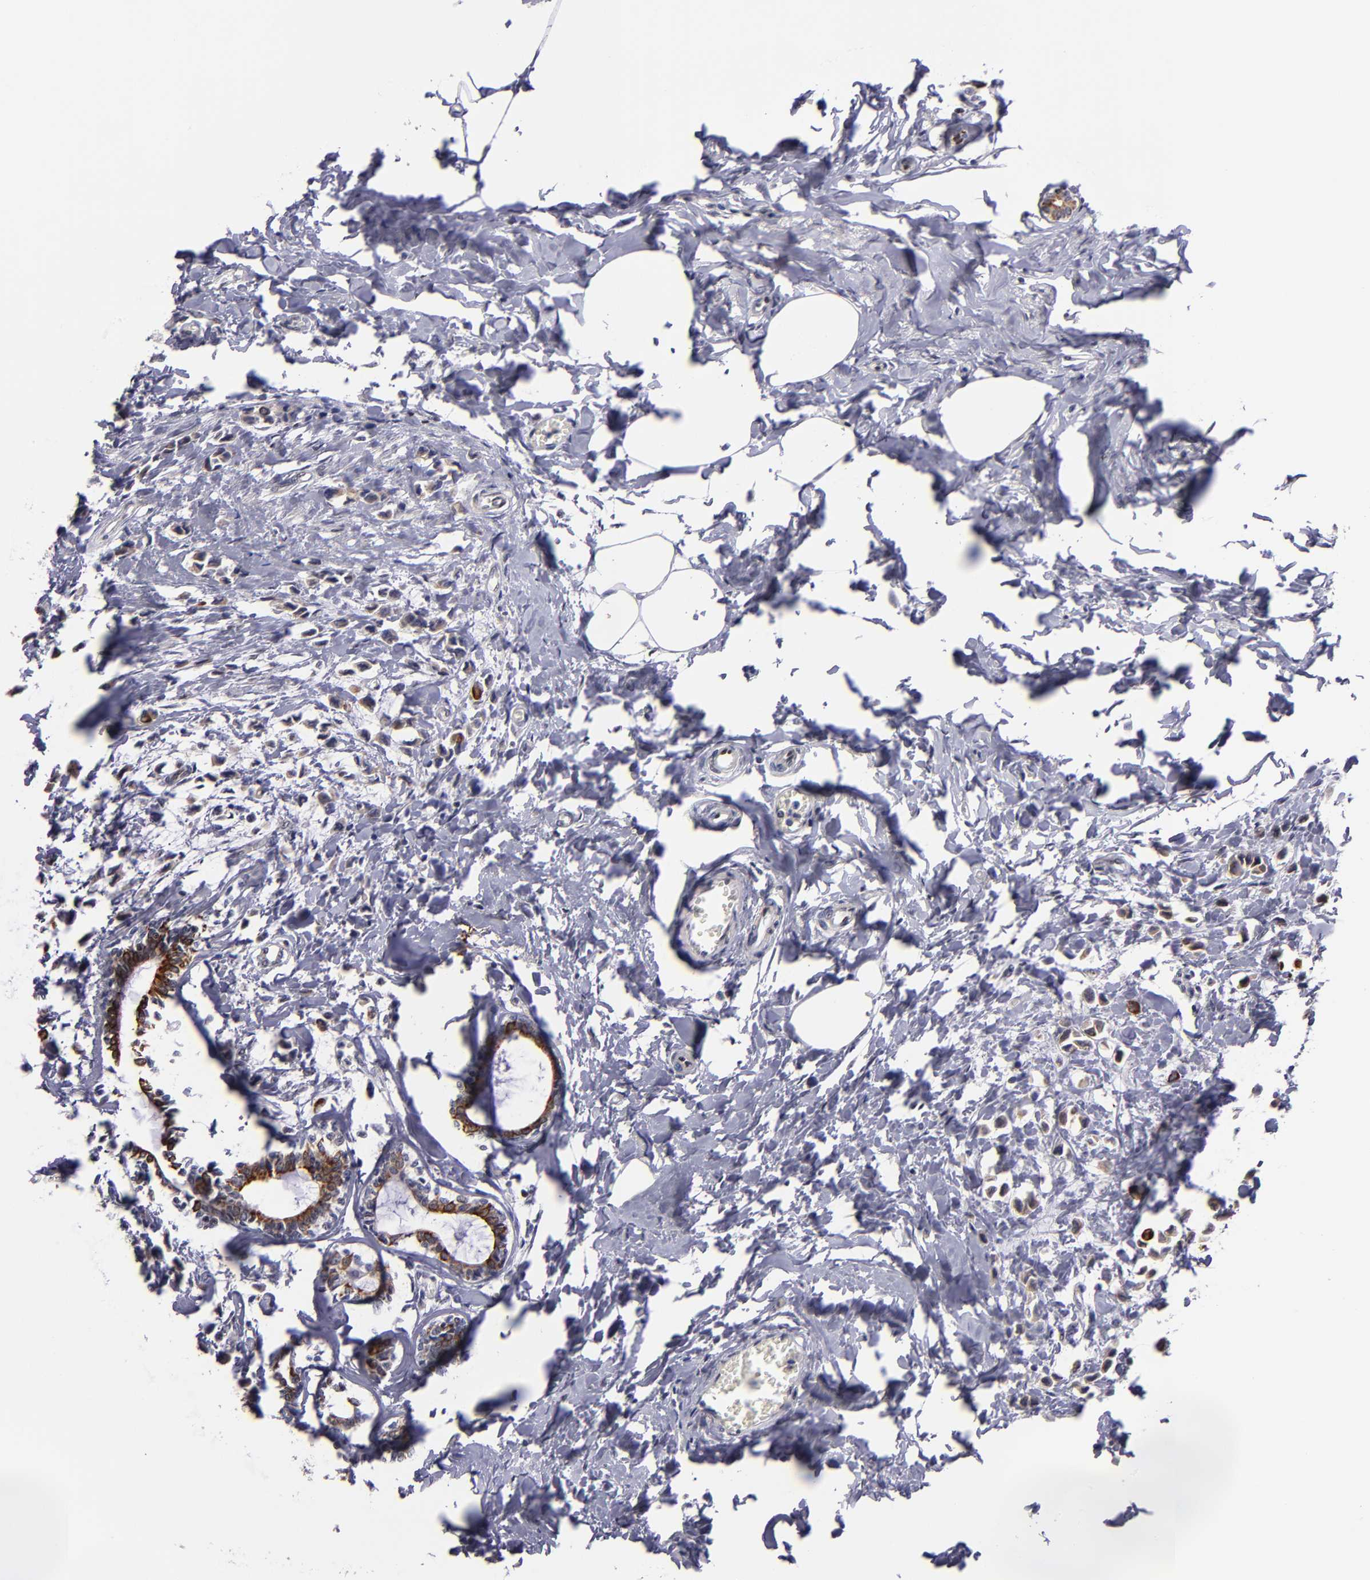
{"staining": {"intensity": "moderate", "quantity": ">75%", "location": "cytoplasmic/membranous"}, "tissue": "breast cancer", "cell_type": "Tumor cells", "image_type": "cancer", "snomed": [{"axis": "morphology", "description": "Lobular carcinoma"}, {"axis": "topography", "description": "Breast"}], "caption": "Immunohistochemical staining of human lobular carcinoma (breast) shows medium levels of moderate cytoplasmic/membranous expression in approximately >75% of tumor cells. The staining was performed using DAB to visualize the protein expression in brown, while the nuclei were stained in blue with hematoxylin (Magnification: 20x).", "gene": "DDX24", "patient": {"sex": "female", "age": 51}}